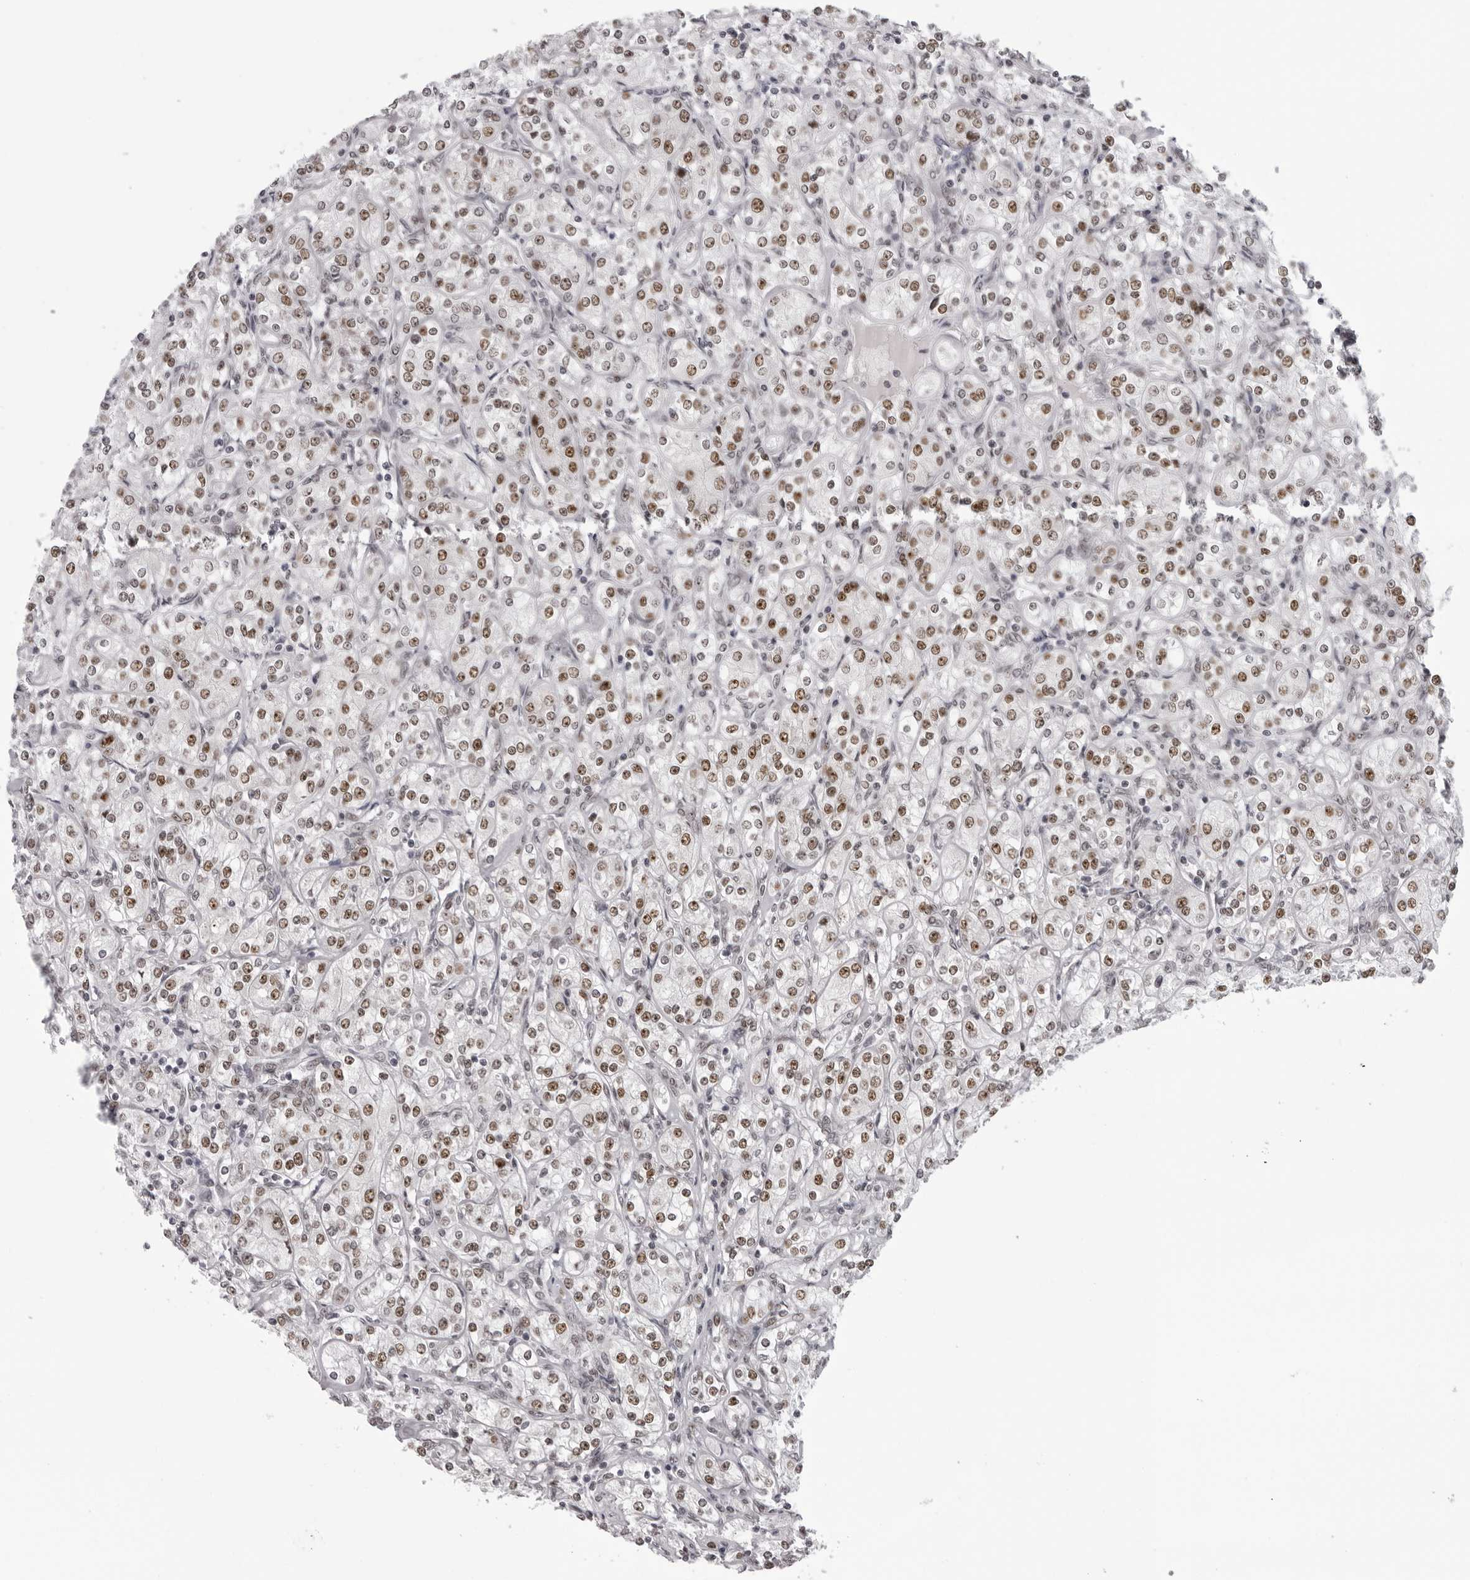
{"staining": {"intensity": "moderate", "quantity": ">75%", "location": "nuclear"}, "tissue": "renal cancer", "cell_type": "Tumor cells", "image_type": "cancer", "snomed": [{"axis": "morphology", "description": "Adenocarcinoma, NOS"}, {"axis": "topography", "description": "Kidney"}], "caption": "Brown immunohistochemical staining in adenocarcinoma (renal) reveals moderate nuclear positivity in about >75% of tumor cells.", "gene": "HEXIM2", "patient": {"sex": "male", "age": 77}}